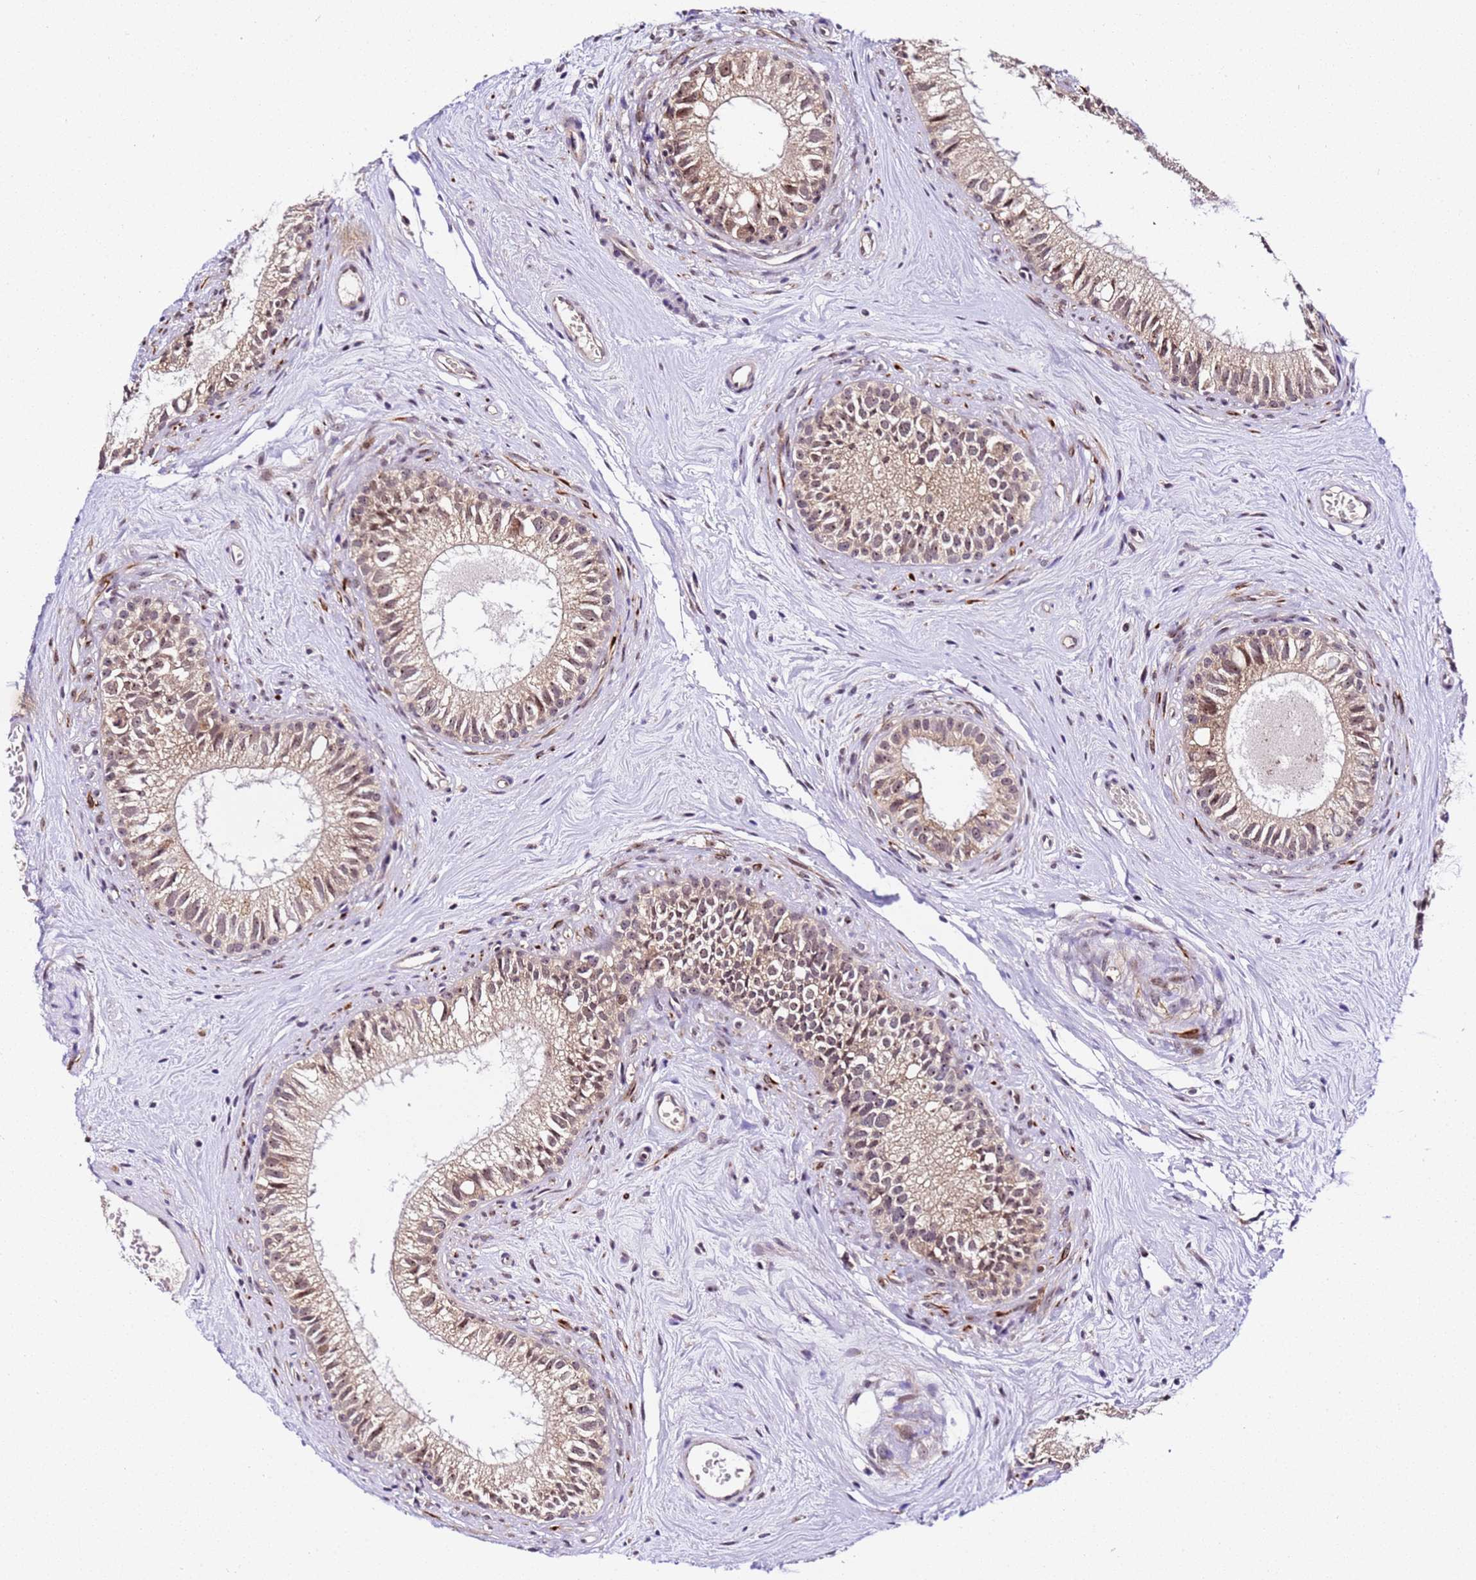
{"staining": {"intensity": "moderate", "quantity": ">75%", "location": "cytoplasmic/membranous,nuclear"}, "tissue": "epididymis", "cell_type": "Glandular cells", "image_type": "normal", "snomed": [{"axis": "morphology", "description": "Normal tissue, NOS"}, {"axis": "topography", "description": "Epididymis"}], "caption": "A medium amount of moderate cytoplasmic/membranous,nuclear expression is identified in approximately >75% of glandular cells in normal epididymis.", "gene": "SLX4IP", "patient": {"sex": "male", "age": 71}}